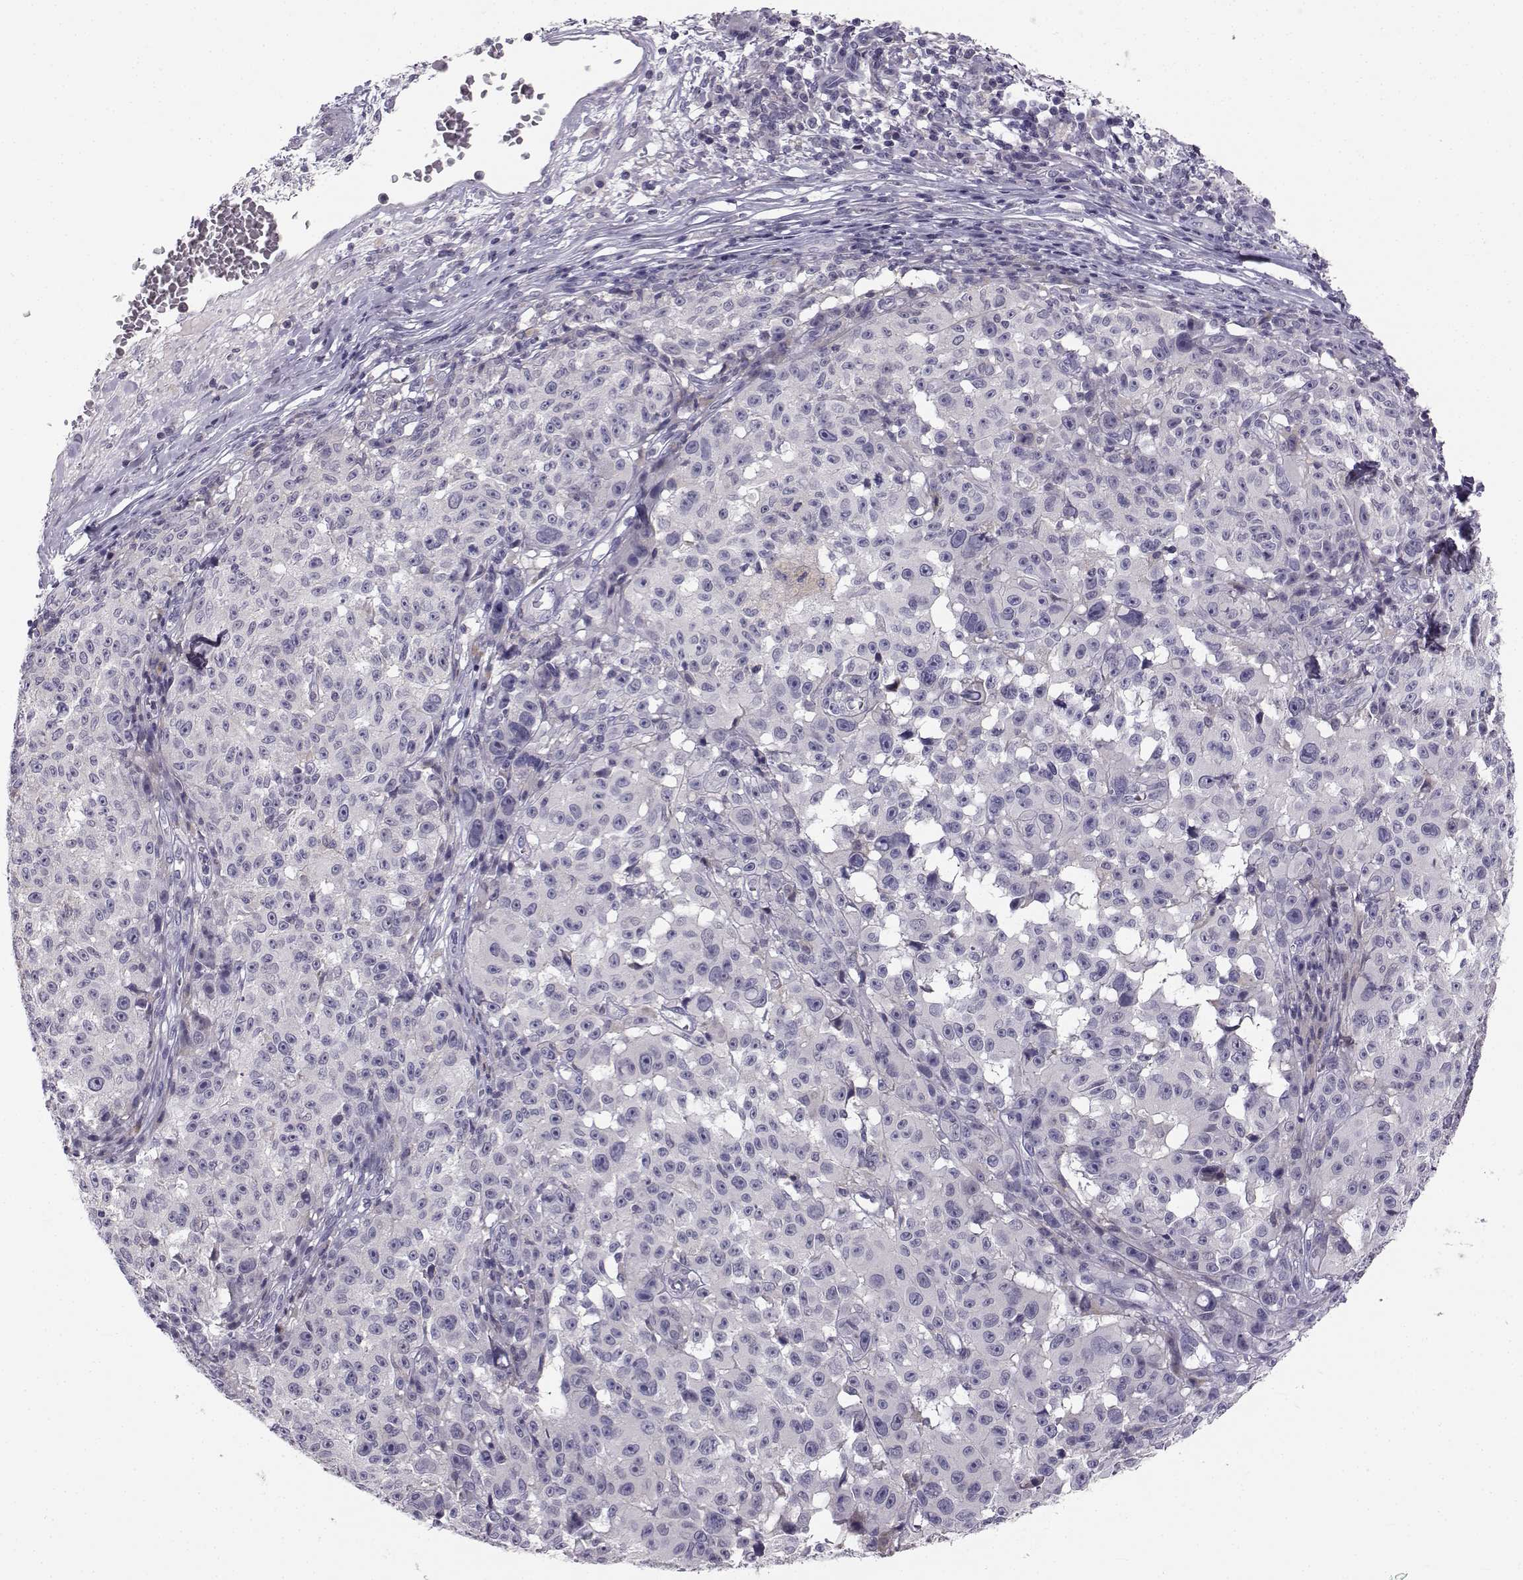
{"staining": {"intensity": "negative", "quantity": "none", "location": "none"}, "tissue": "melanoma", "cell_type": "Tumor cells", "image_type": "cancer", "snomed": [{"axis": "morphology", "description": "Malignant melanoma, NOS"}, {"axis": "topography", "description": "Skin"}], "caption": "The immunohistochemistry histopathology image has no significant staining in tumor cells of melanoma tissue.", "gene": "MROH7", "patient": {"sex": "female", "age": 82}}